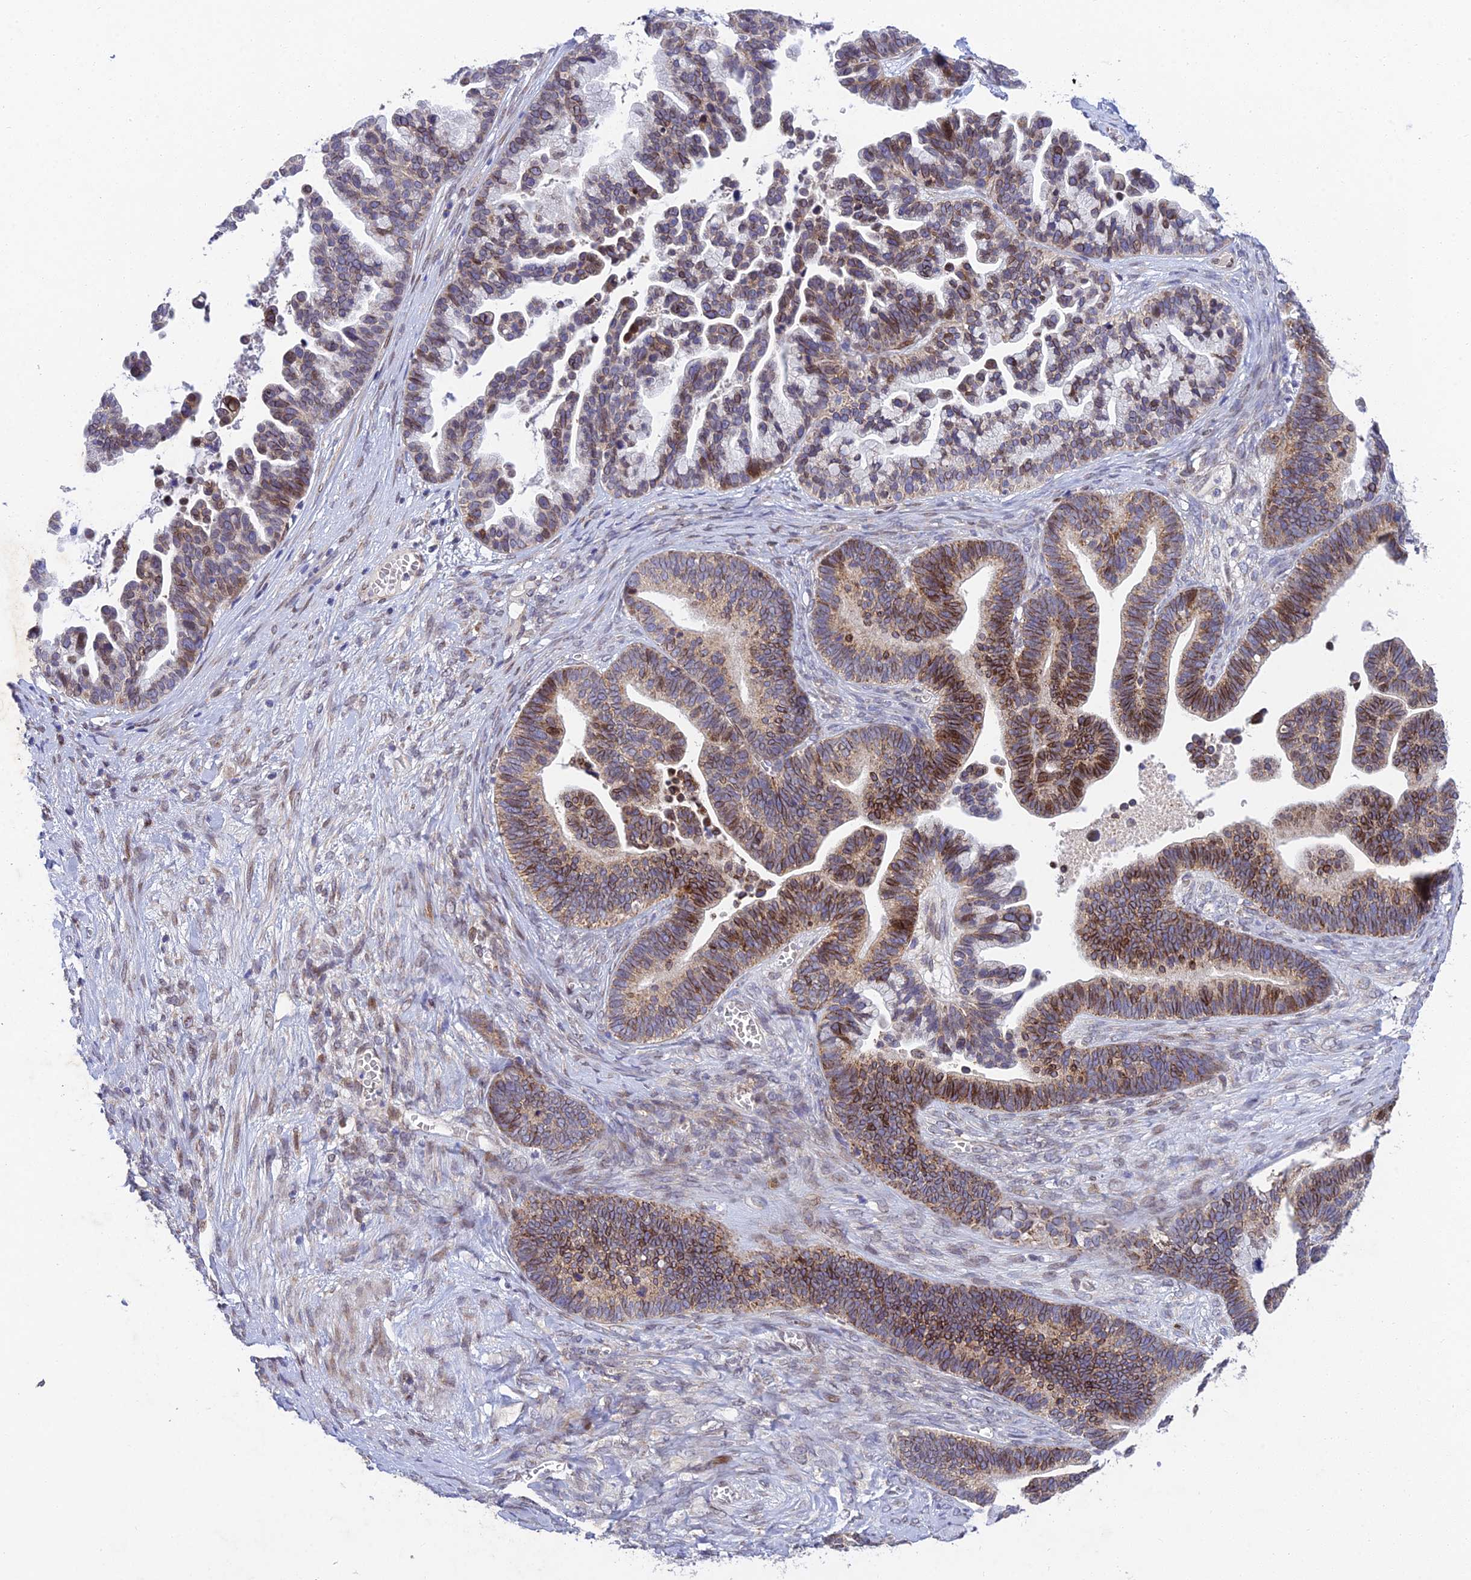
{"staining": {"intensity": "moderate", "quantity": "25%-75%", "location": "cytoplasmic/membranous,nuclear"}, "tissue": "ovarian cancer", "cell_type": "Tumor cells", "image_type": "cancer", "snomed": [{"axis": "morphology", "description": "Cystadenocarcinoma, serous, NOS"}, {"axis": "topography", "description": "Ovary"}], "caption": "Immunohistochemical staining of human ovarian serous cystadenocarcinoma reveals medium levels of moderate cytoplasmic/membranous and nuclear positivity in approximately 25%-75% of tumor cells.", "gene": "MGAT2", "patient": {"sex": "female", "age": 56}}